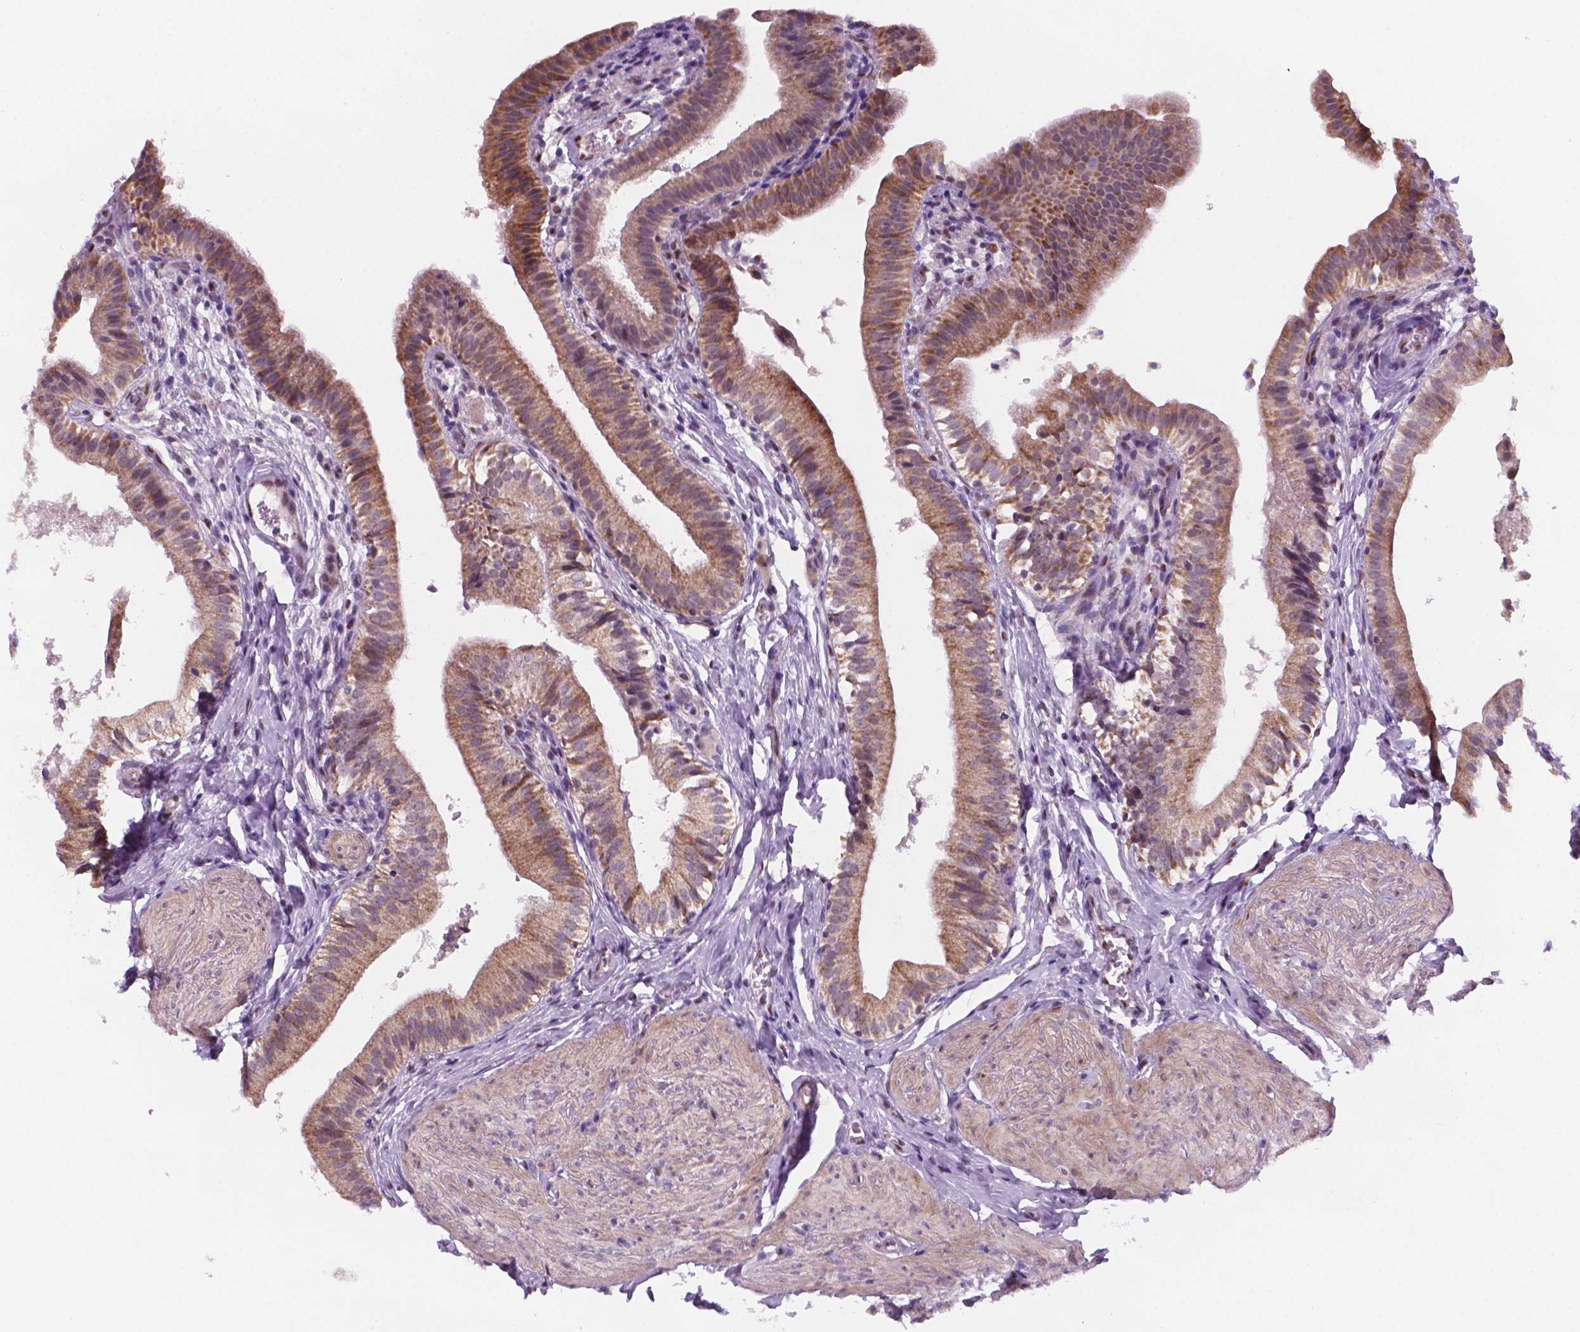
{"staining": {"intensity": "moderate", "quantity": ">75%", "location": "cytoplasmic/membranous,nuclear"}, "tissue": "gallbladder", "cell_type": "Glandular cells", "image_type": "normal", "snomed": [{"axis": "morphology", "description": "Normal tissue, NOS"}, {"axis": "topography", "description": "Gallbladder"}, {"axis": "topography", "description": "Peripheral nerve tissue"}], "caption": "A medium amount of moderate cytoplasmic/membranous,nuclear expression is seen in about >75% of glandular cells in benign gallbladder.", "gene": "C18orf21", "patient": {"sex": "male", "age": 17}}